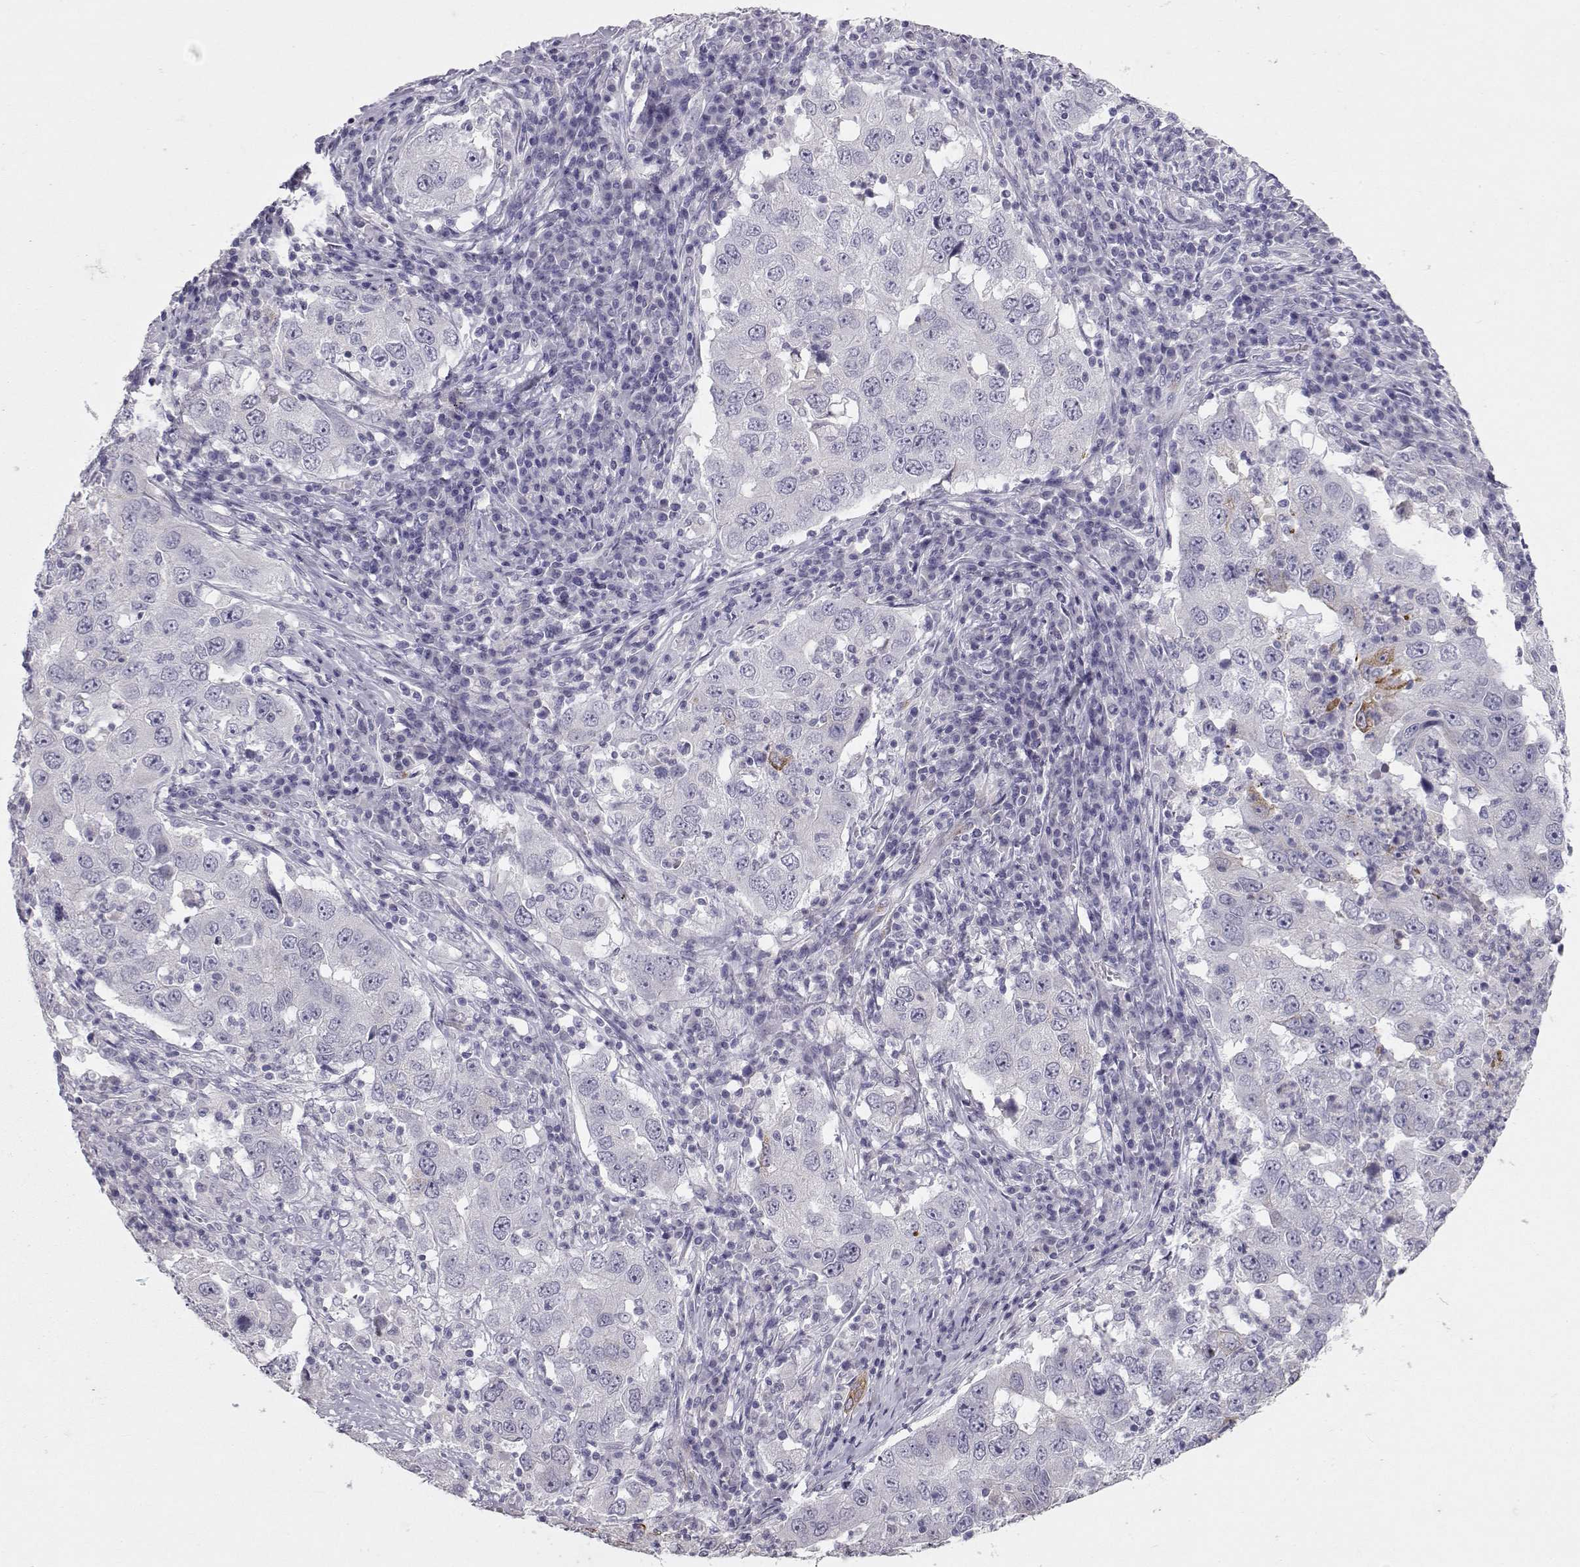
{"staining": {"intensity": "strong", "quantity": "<25%", "location": "cytoplasmic/membranous"}, "tissue": "lung cancer", "cell_type": "Tumor cells", "image_type": "cancer", "snomed": [{"axis": "morphology", "description": "Adenocarcinoma, NOS"}, {"axis": "topography", "description": "Lung"}], "caption": "Lung adenocarcinoma stained with immunohistochemistry (IHC) demonstrates strong cytoplasmic/membranous positivity in about <25% of tumor cells.", "gene": "LAMB3", "patient": {"sex": "male", "age": 73}}